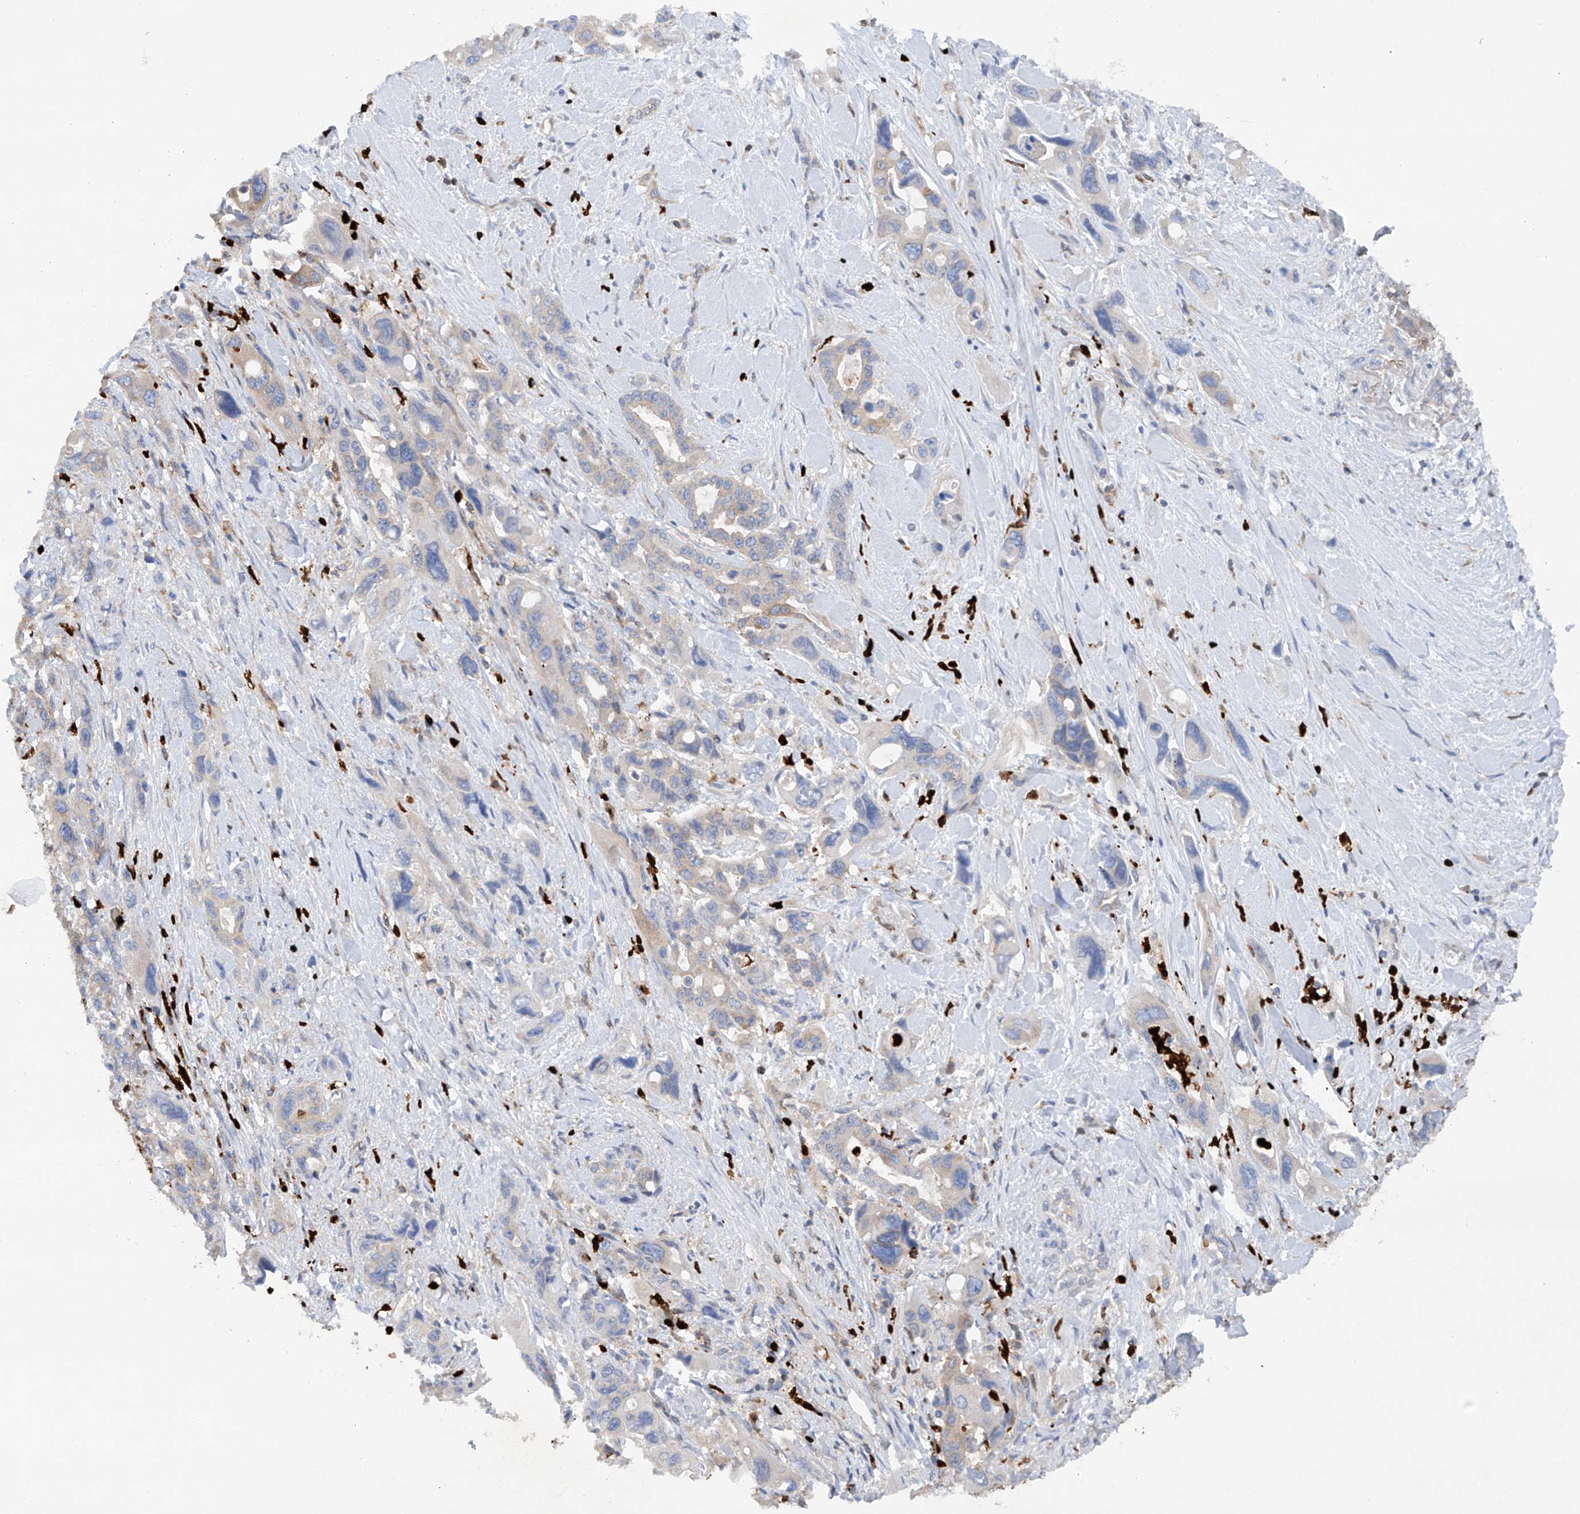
{"staining": {"intensity": "negative", "quantity": "none", "location": "none"}, "tissue": "pancreatic cancer", "cell_type": "Tumor cells", "image_type": "cancer", "snomed": [{"axis": "morphology", "description": "Adenocarcinoma, NOS"}, {"axis": "topography", "description": "Pancreas"}], "caption": "High power microscopy image of an immunohistochemistry micrograph of pancreatic cancer (adenocarcinoma), revealing no significant positivity in tumor cells. (DAB (3,3'-diaminobenzidine) immunohistochemistry, high magnification).", "gene": "PHACTR2", "patient": {"sex": "male", "age": 46}}